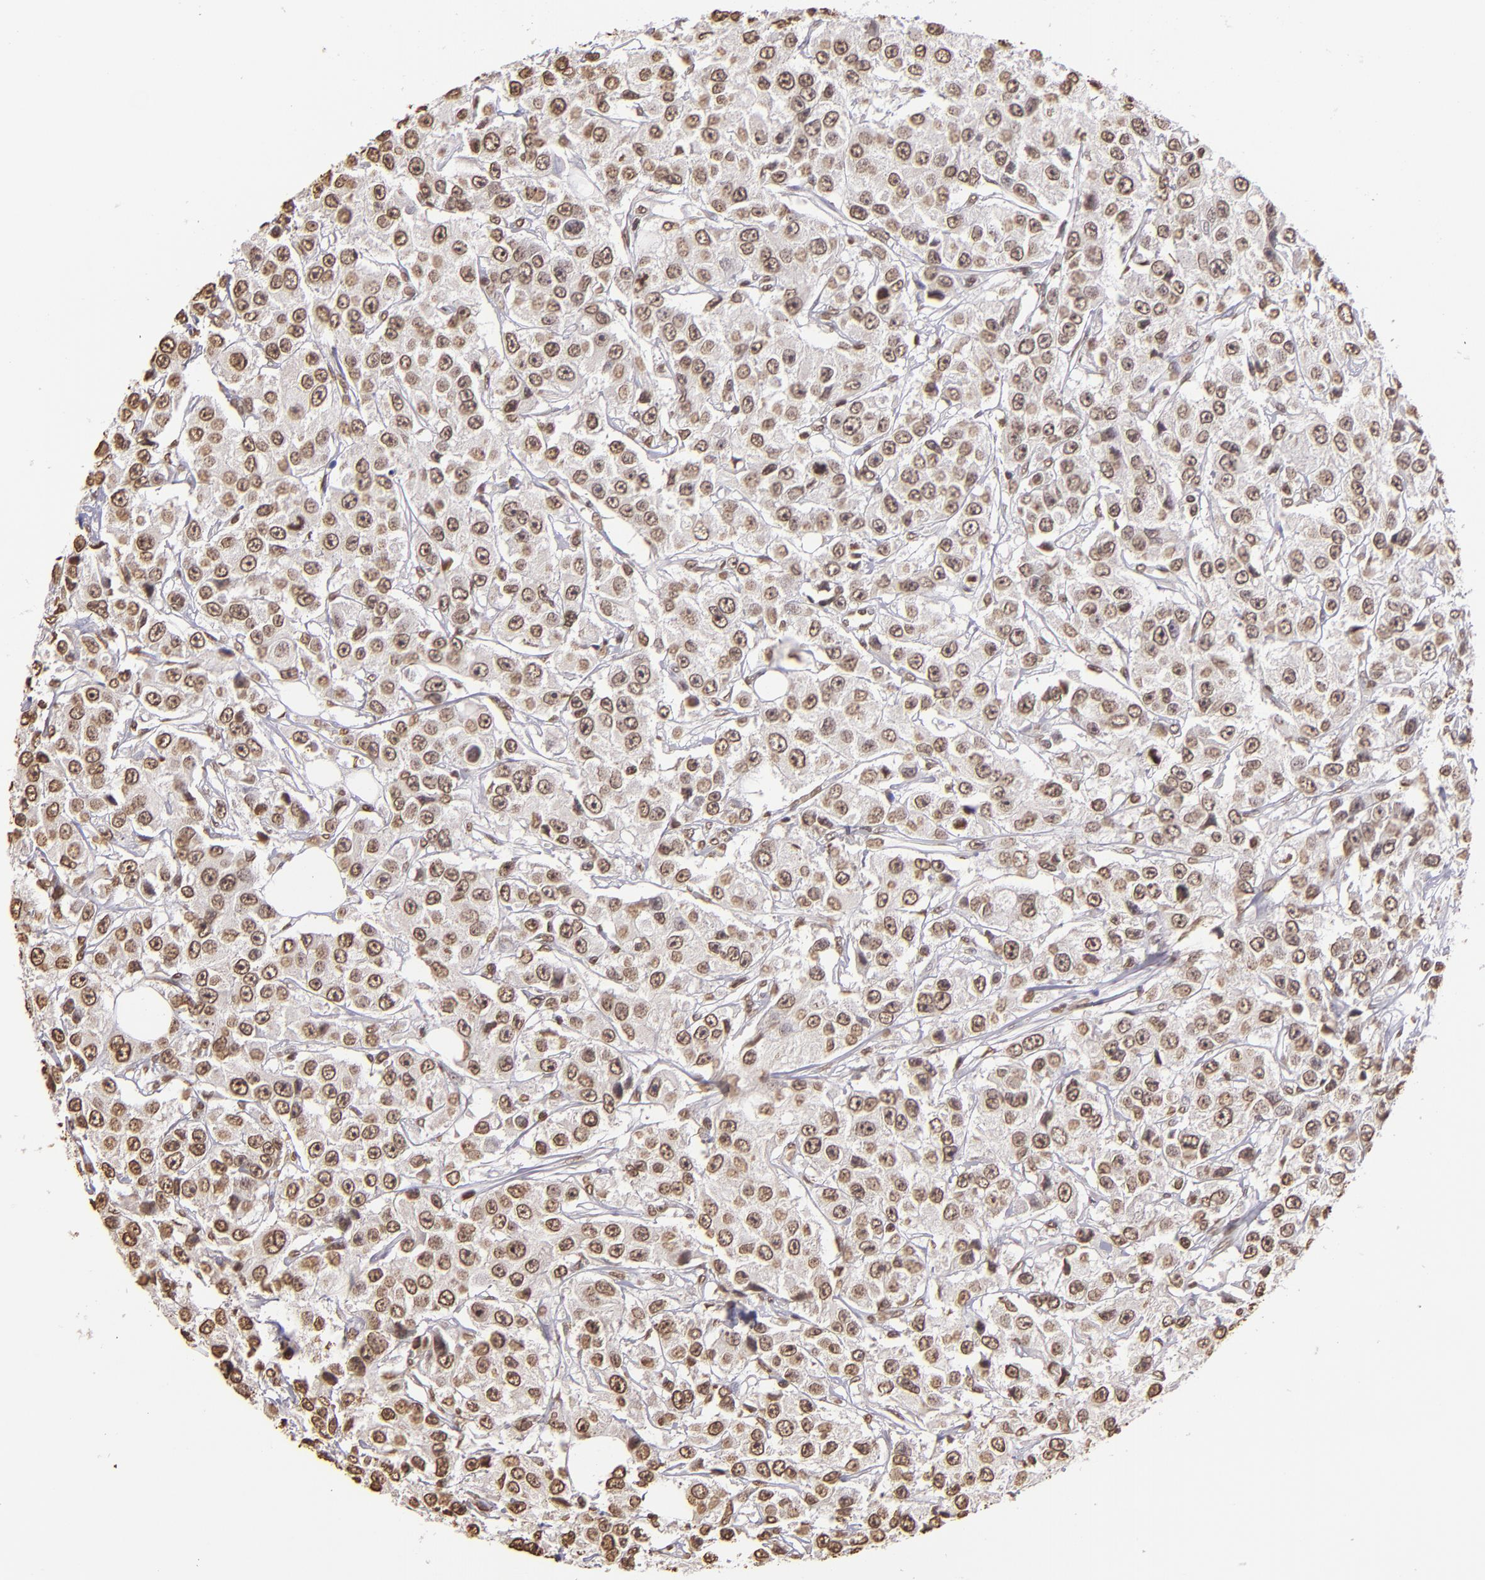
{"staining": {"intensity": "weak", "quantity": ">75%", "location": "nuclear"}, "tissue": "breast cancer", "cell_type": "Tumor cells", "image_type": "cancer", "snomed": [{"axis": "morphology", "description": "Duct carcinoma"}, {"axis": "topography", "description": "Breast"}], "caption": "Breast cancer (invasive ductal carcinoma) stained with a protein marker reveals weak staining in tumor cells.", "gene": "LBX1", "patient": {"sex": "female", "age": 58}}